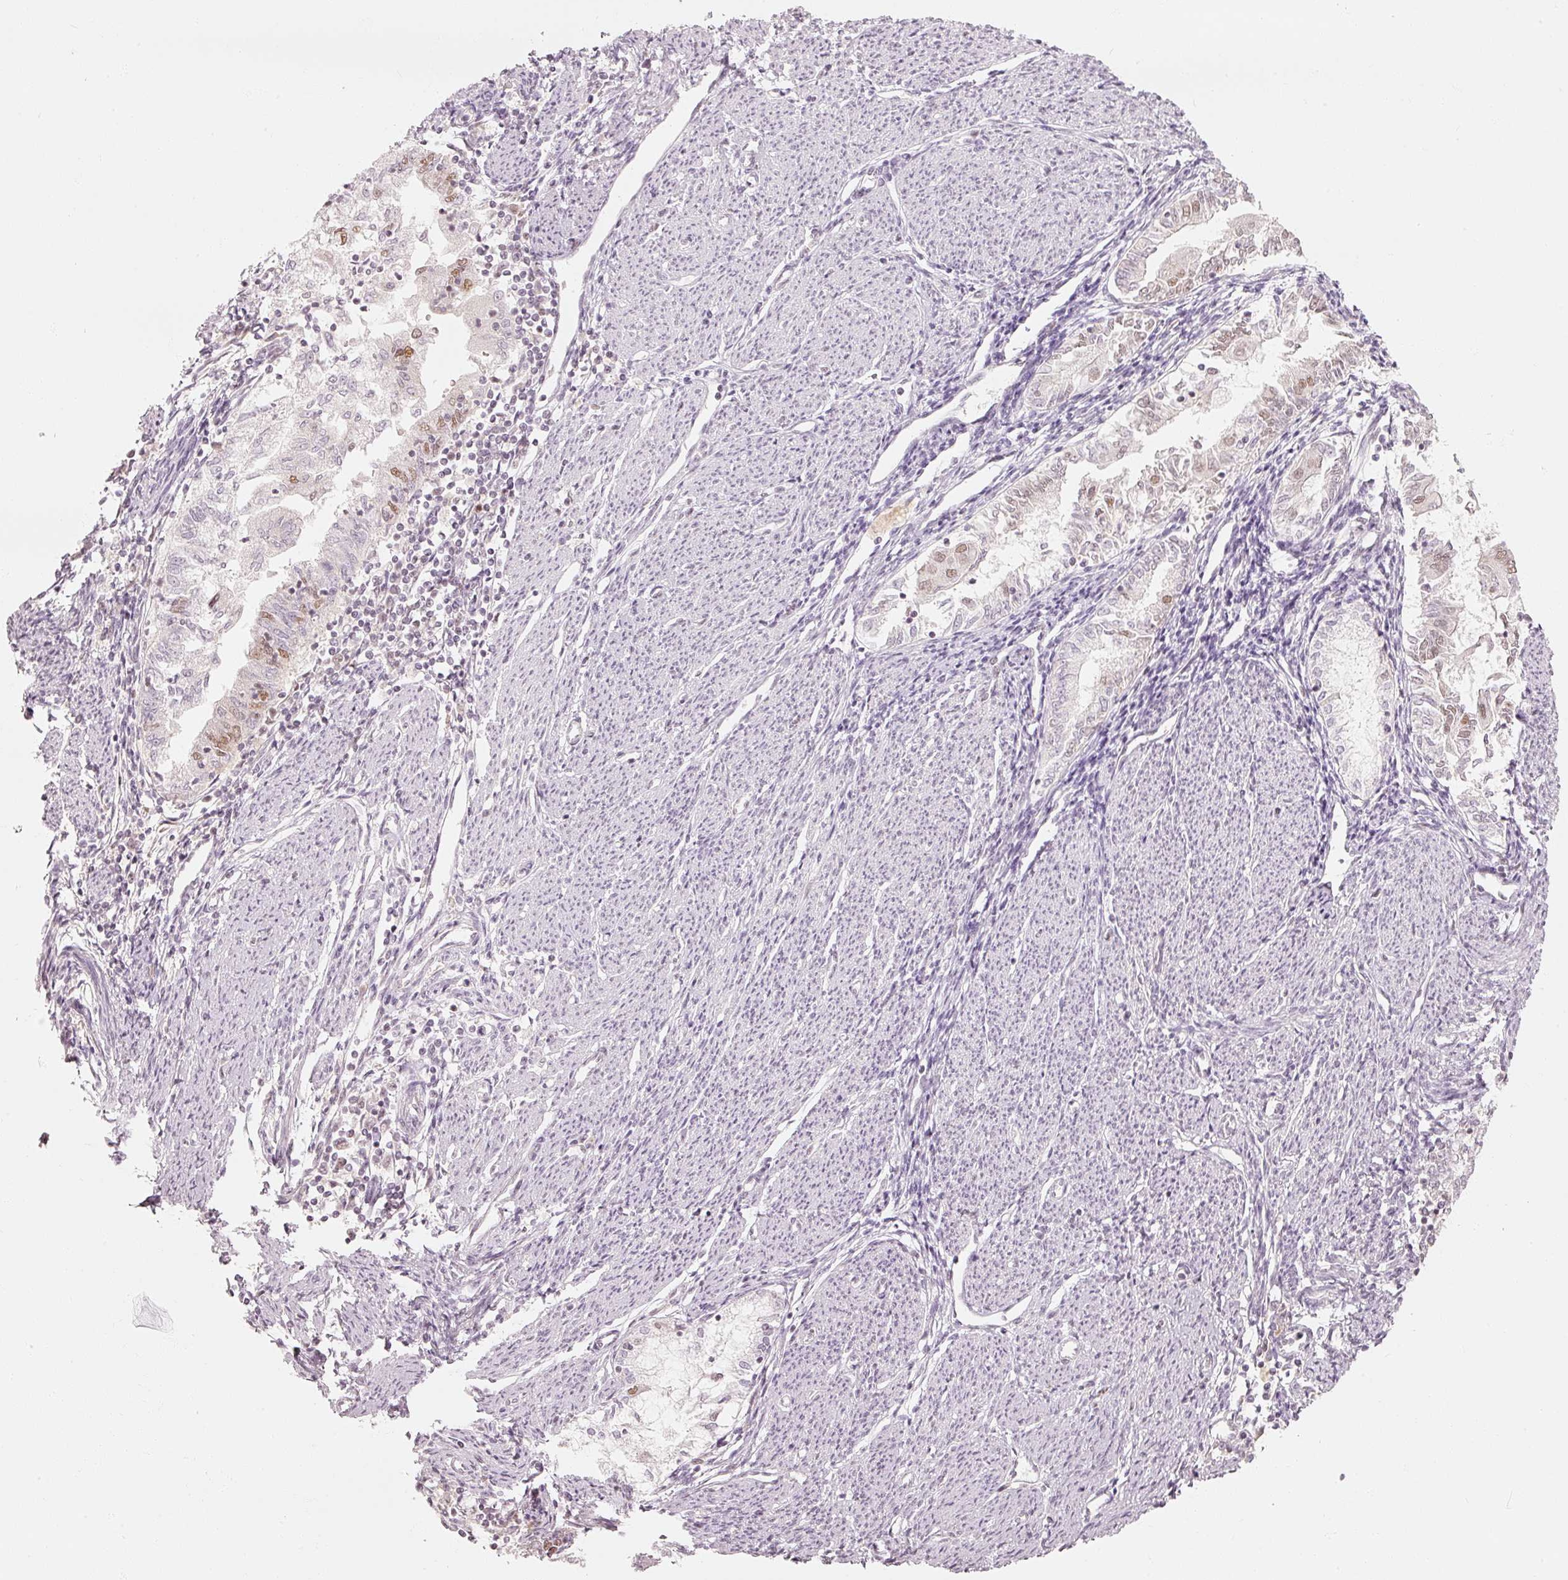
{"staining": {"intensity": "moderate", "quantity": "<25%", "location": "nuclear"}, "tissue": "endometrial cancer", "cell_type": "Tumor cells", "image_type": "cancer", "snomed": [{"axis": "morphology", "description": "Adenocarcinoma, NOS"}, {"axis": "topography", "description": "Endometrium"}], "caption": "Immunohistochemical staining of adenocarcinoma (endometrial) demonstrates moderate nuclear protein expression in approximately <25% of tumor cells.", "gene": "PPP1R10", "patient": {"sex": "female", "age": 79}}